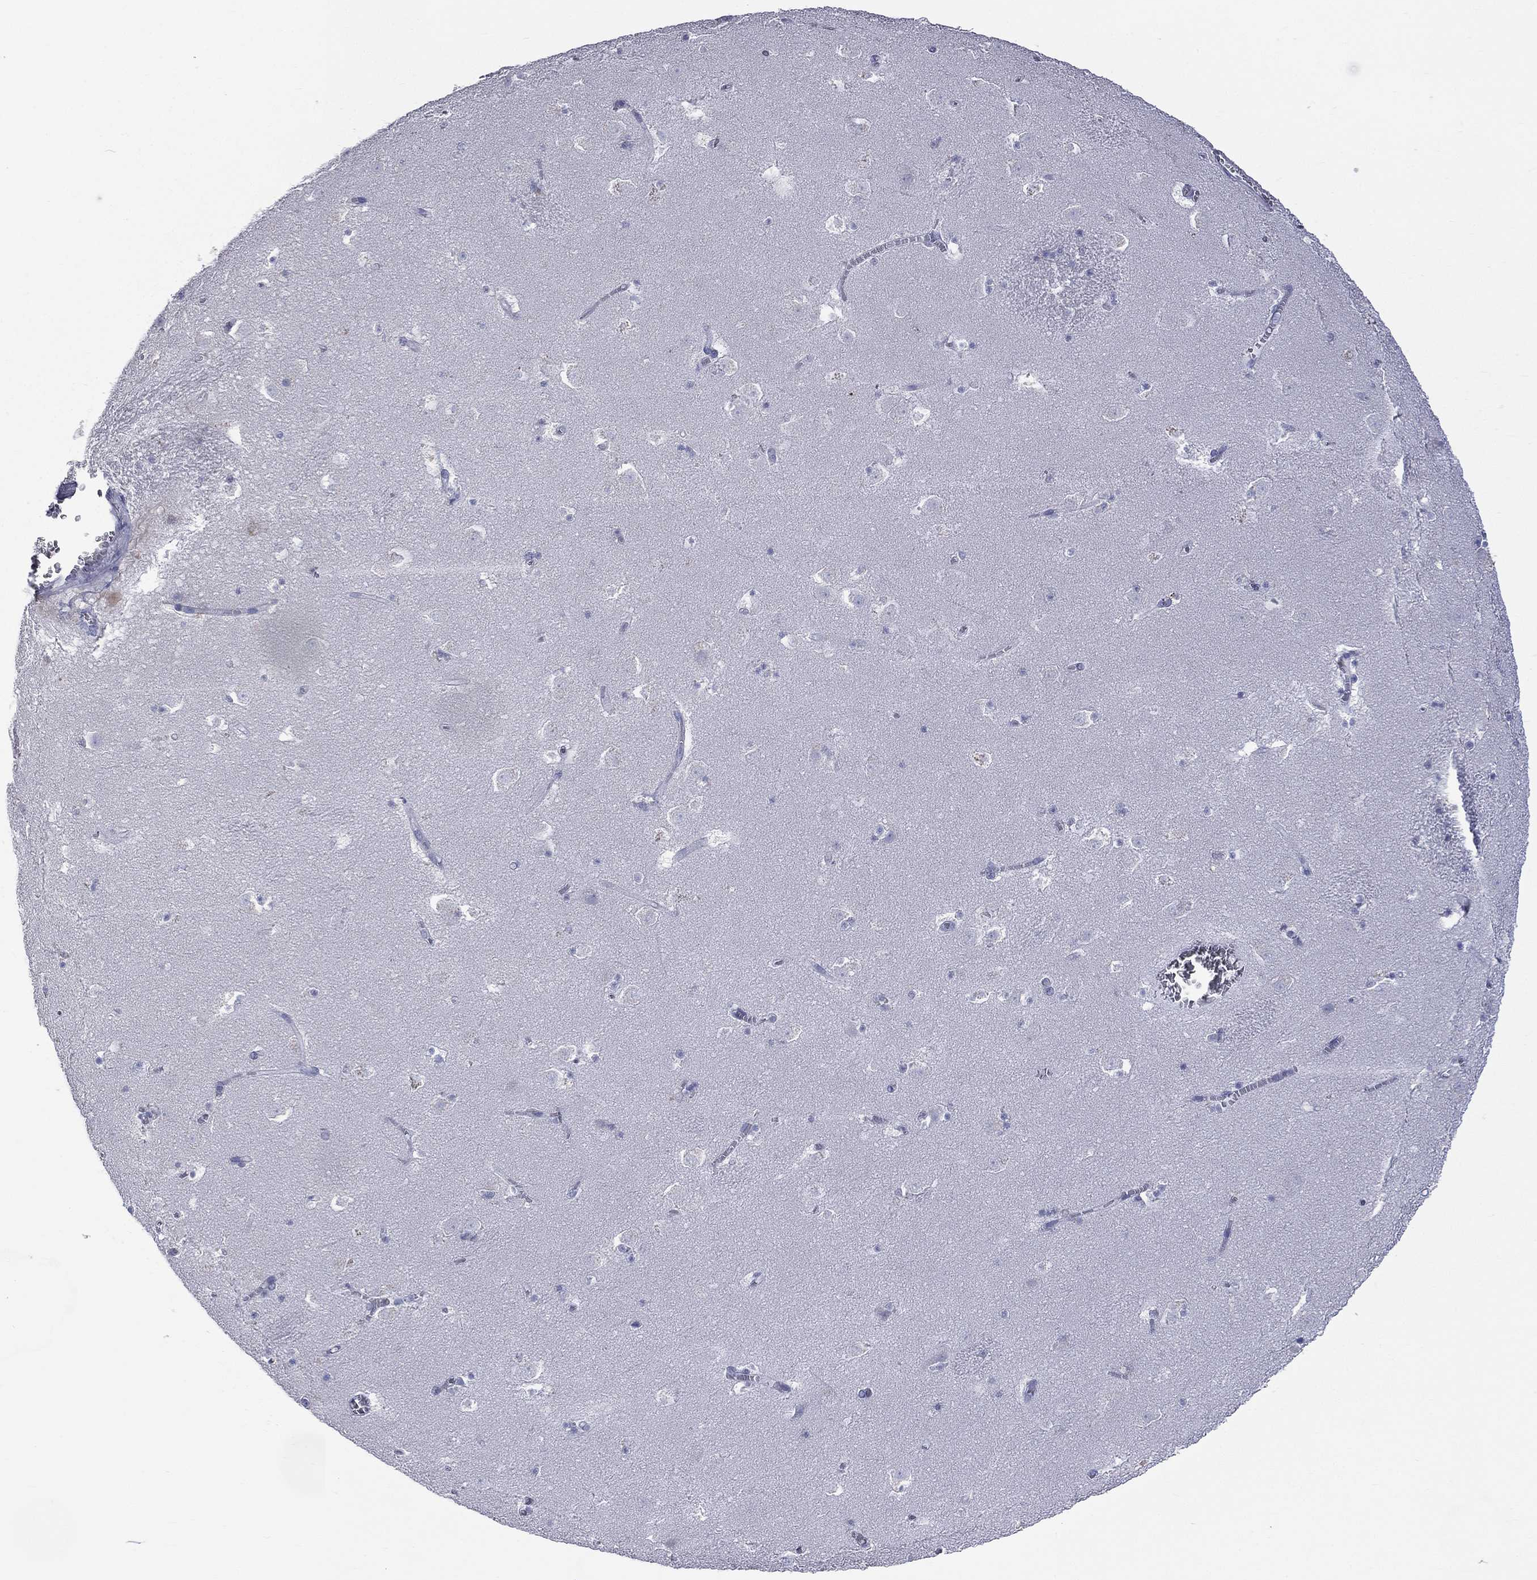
{"staining": {"intensity": "negative", "quantity": "none", "location": "none"}, "tissue": "caudate", "cell_type": "Glial cells", "image_type": "normal", "snomed": [{"axis": "morphology", "description": "Normal tissue, NOS"}, {"axis": "topography", "description": "Lateral ventricle wall"}], "caption": "Immunohistochemical staining of benign human caudate reveals no significant positivity in glial cells. (Brightfield microscopy of DAB immunohistochemistry (IHC) at high magnification).", "gene": "CES2", "patient": {"sex": "female", "age": 42}}